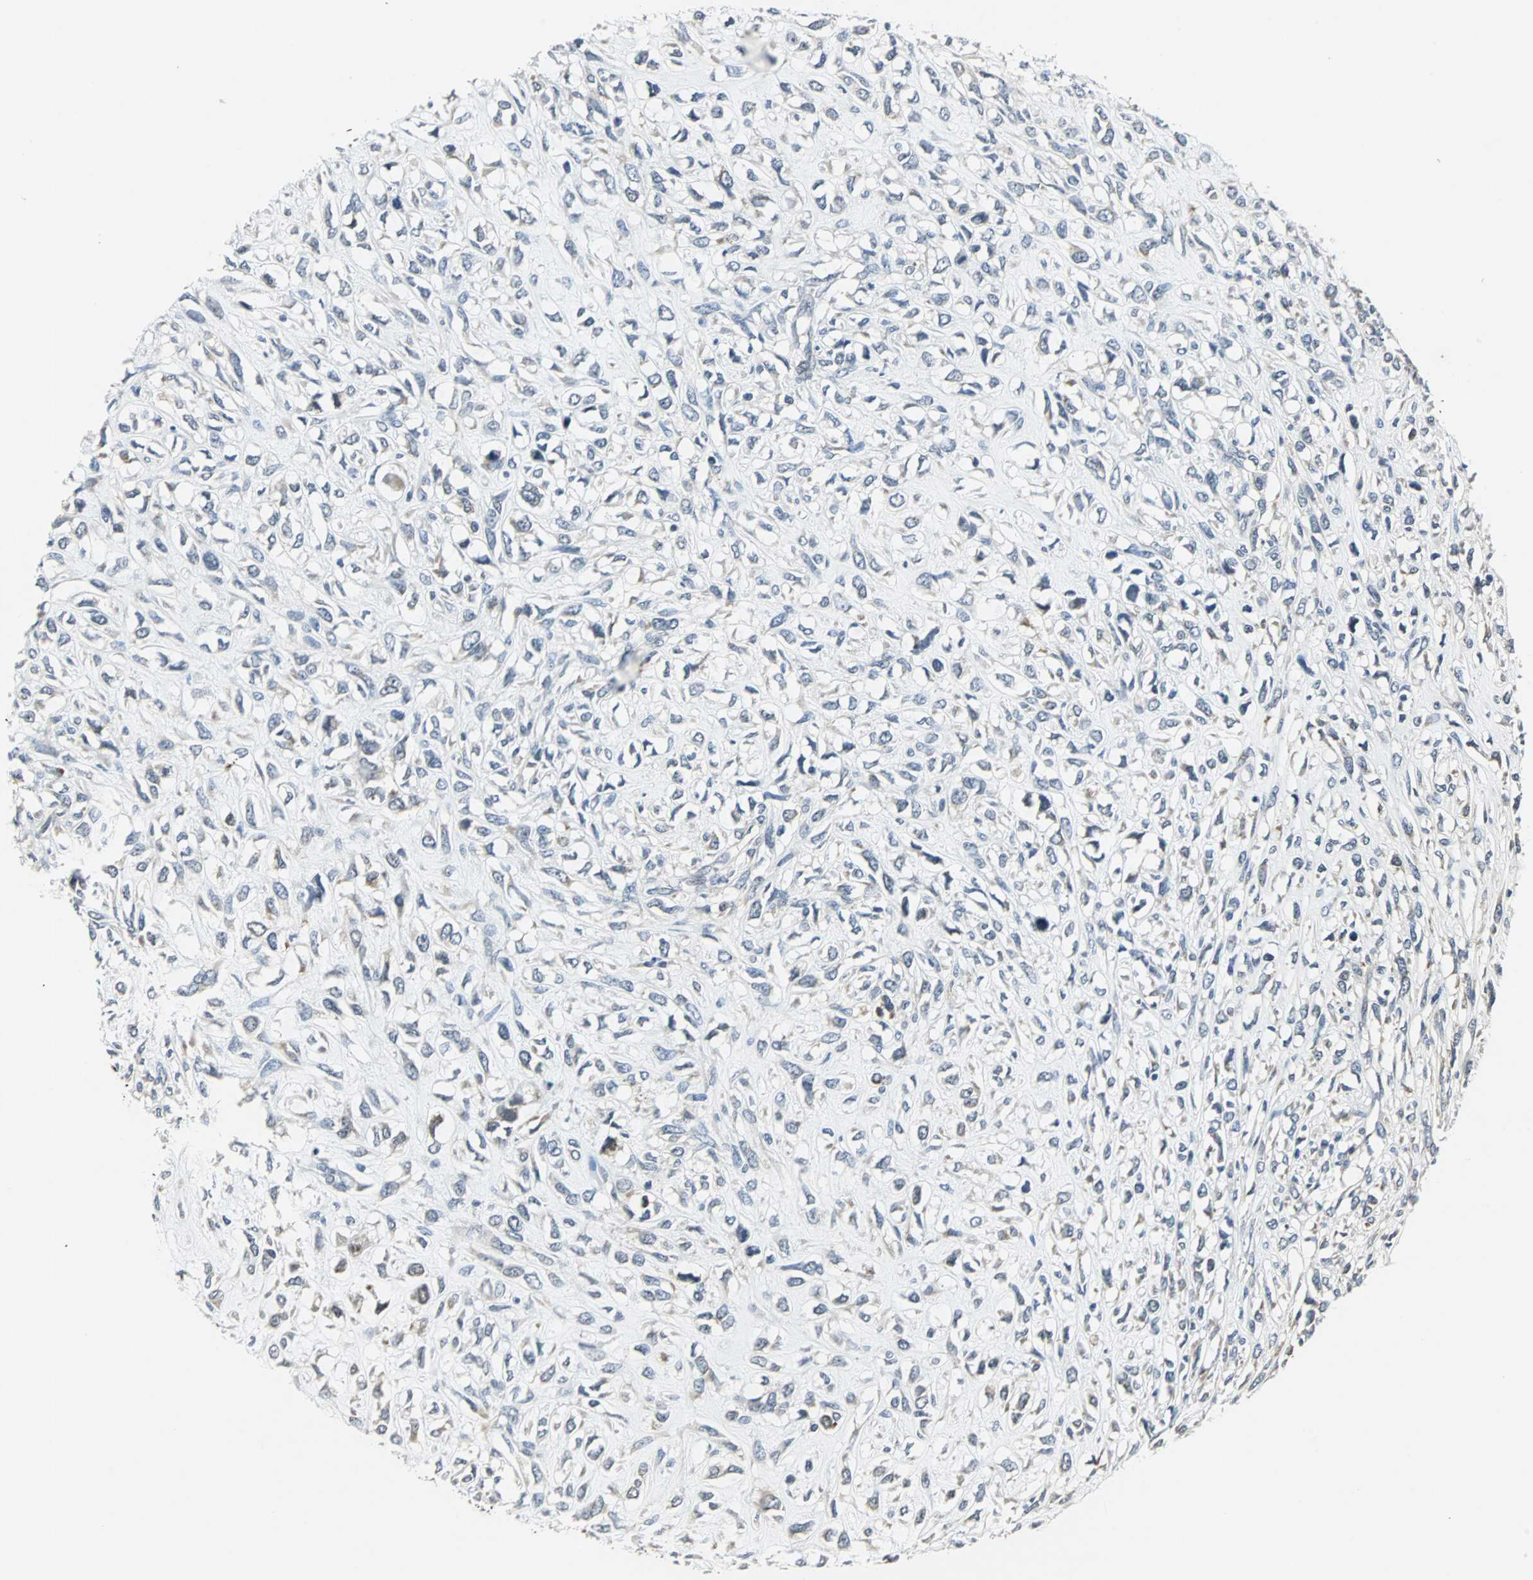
{"staining": {"intensity": "weak", "quantity": "<25%", "location": "cytoplasmic/membranous"}, "tissue": "head and neck cancer", "cell_type": "Tumor cells", "image_type": "cancer", "snomed": [{"axis": "morphology", "description": "Necrosis, NOS"}, {"axis": "morphology", "description": "Neoplasm, malignant, NOS"}, {"axis": "topography", "description": "Salivary gland"}, {"axis": "topography", "description": "Head-Neck"}], "caption": "An image of human malignant neoplasm (head and neck) is negative for staining in tumor cells.", "gene": "CCT5", "patient": {"sex": "male", "age": 43}}